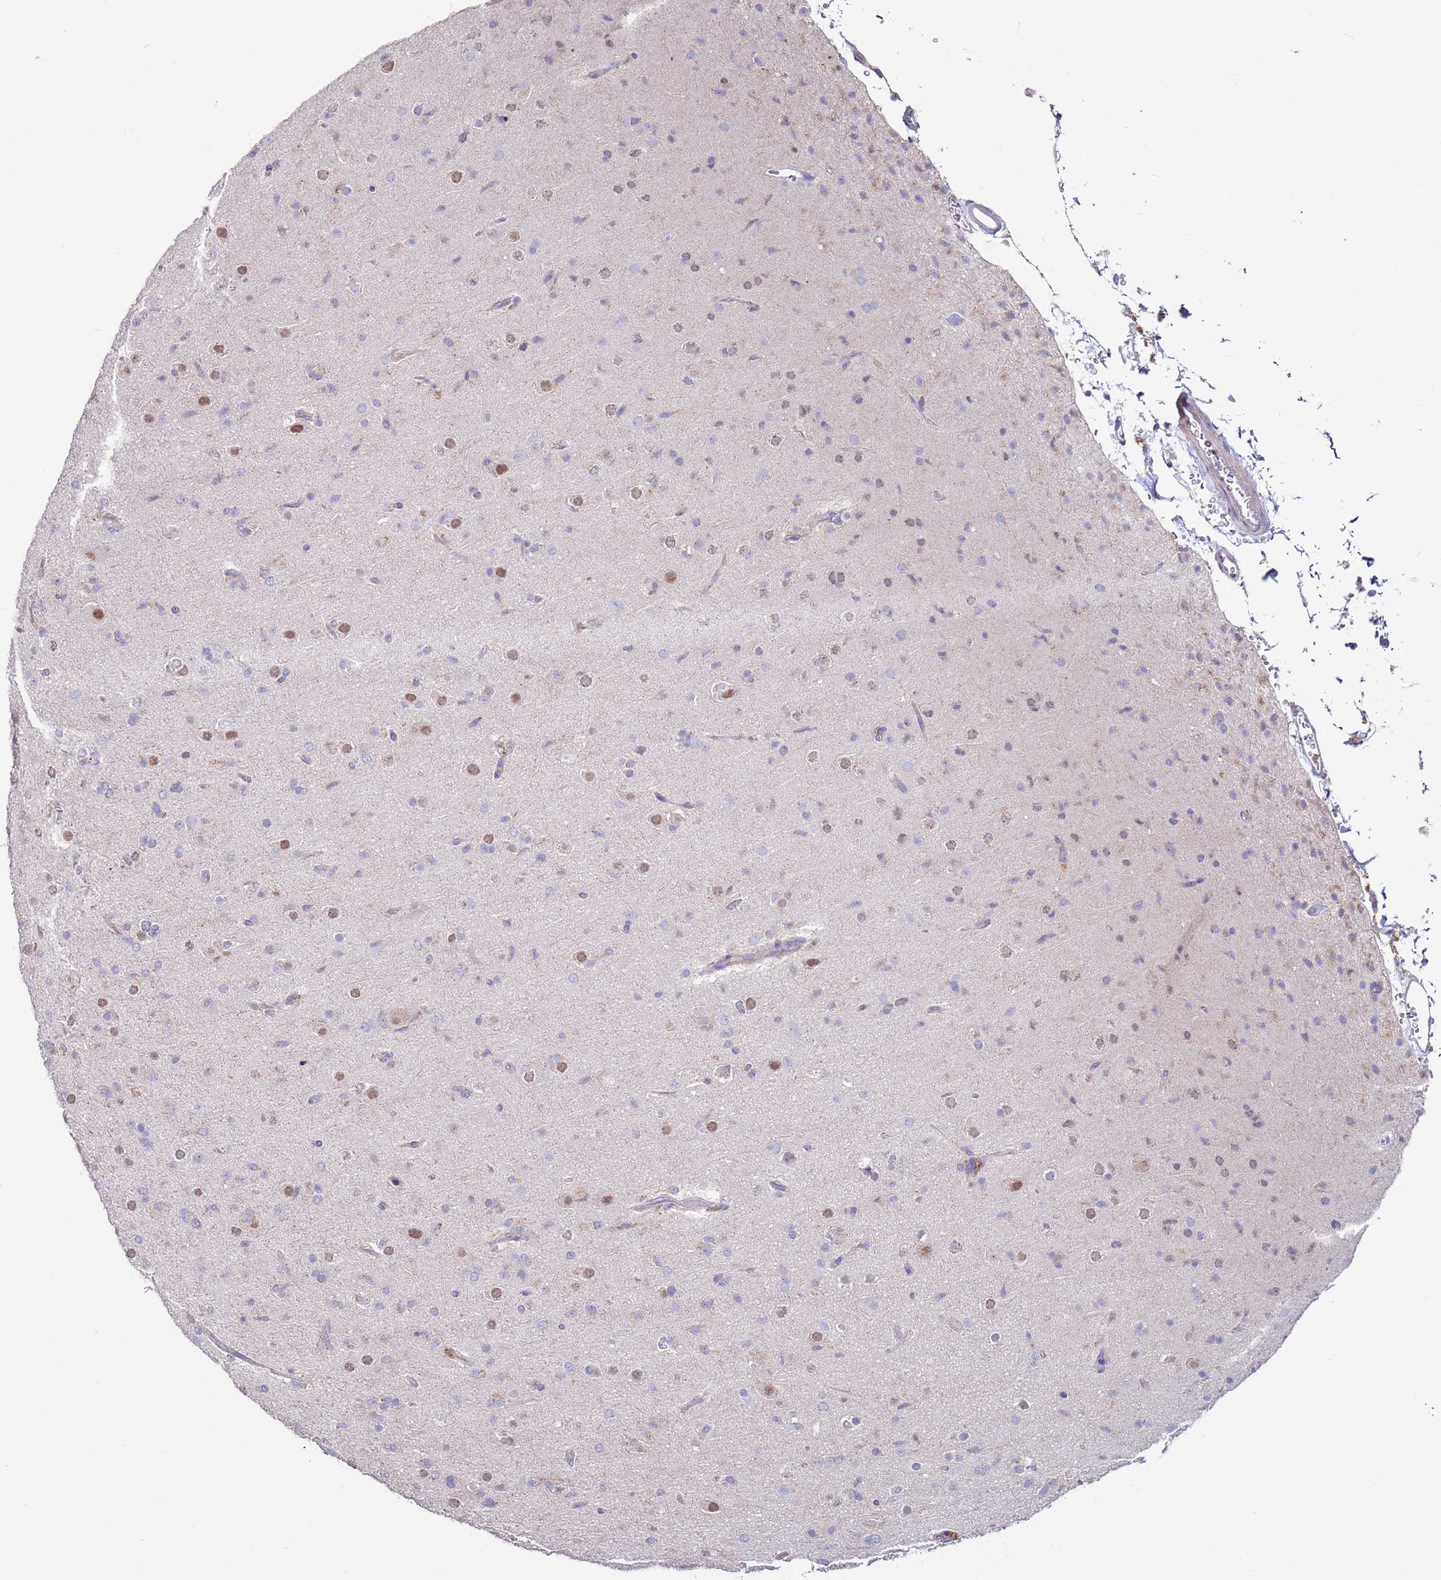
{"staining": {"intensity": "moderate", "quantity": "25%-75%", "location": "nuclear"}, "tissue": "glioma", "cell_type": "Tumor cells", "image_type": "cancer", "snomed": [{"axis": "morphology", "description": "Glioma, malignant, Low grade"}, {"axis": "topography", "description": "Brain"}], "caption": "Glioma stained for a protein displays moderate nuclear positivity in tumor cells.", "gene": "KRTCAP3", "patient": {"sex": "male", "age": 65}}